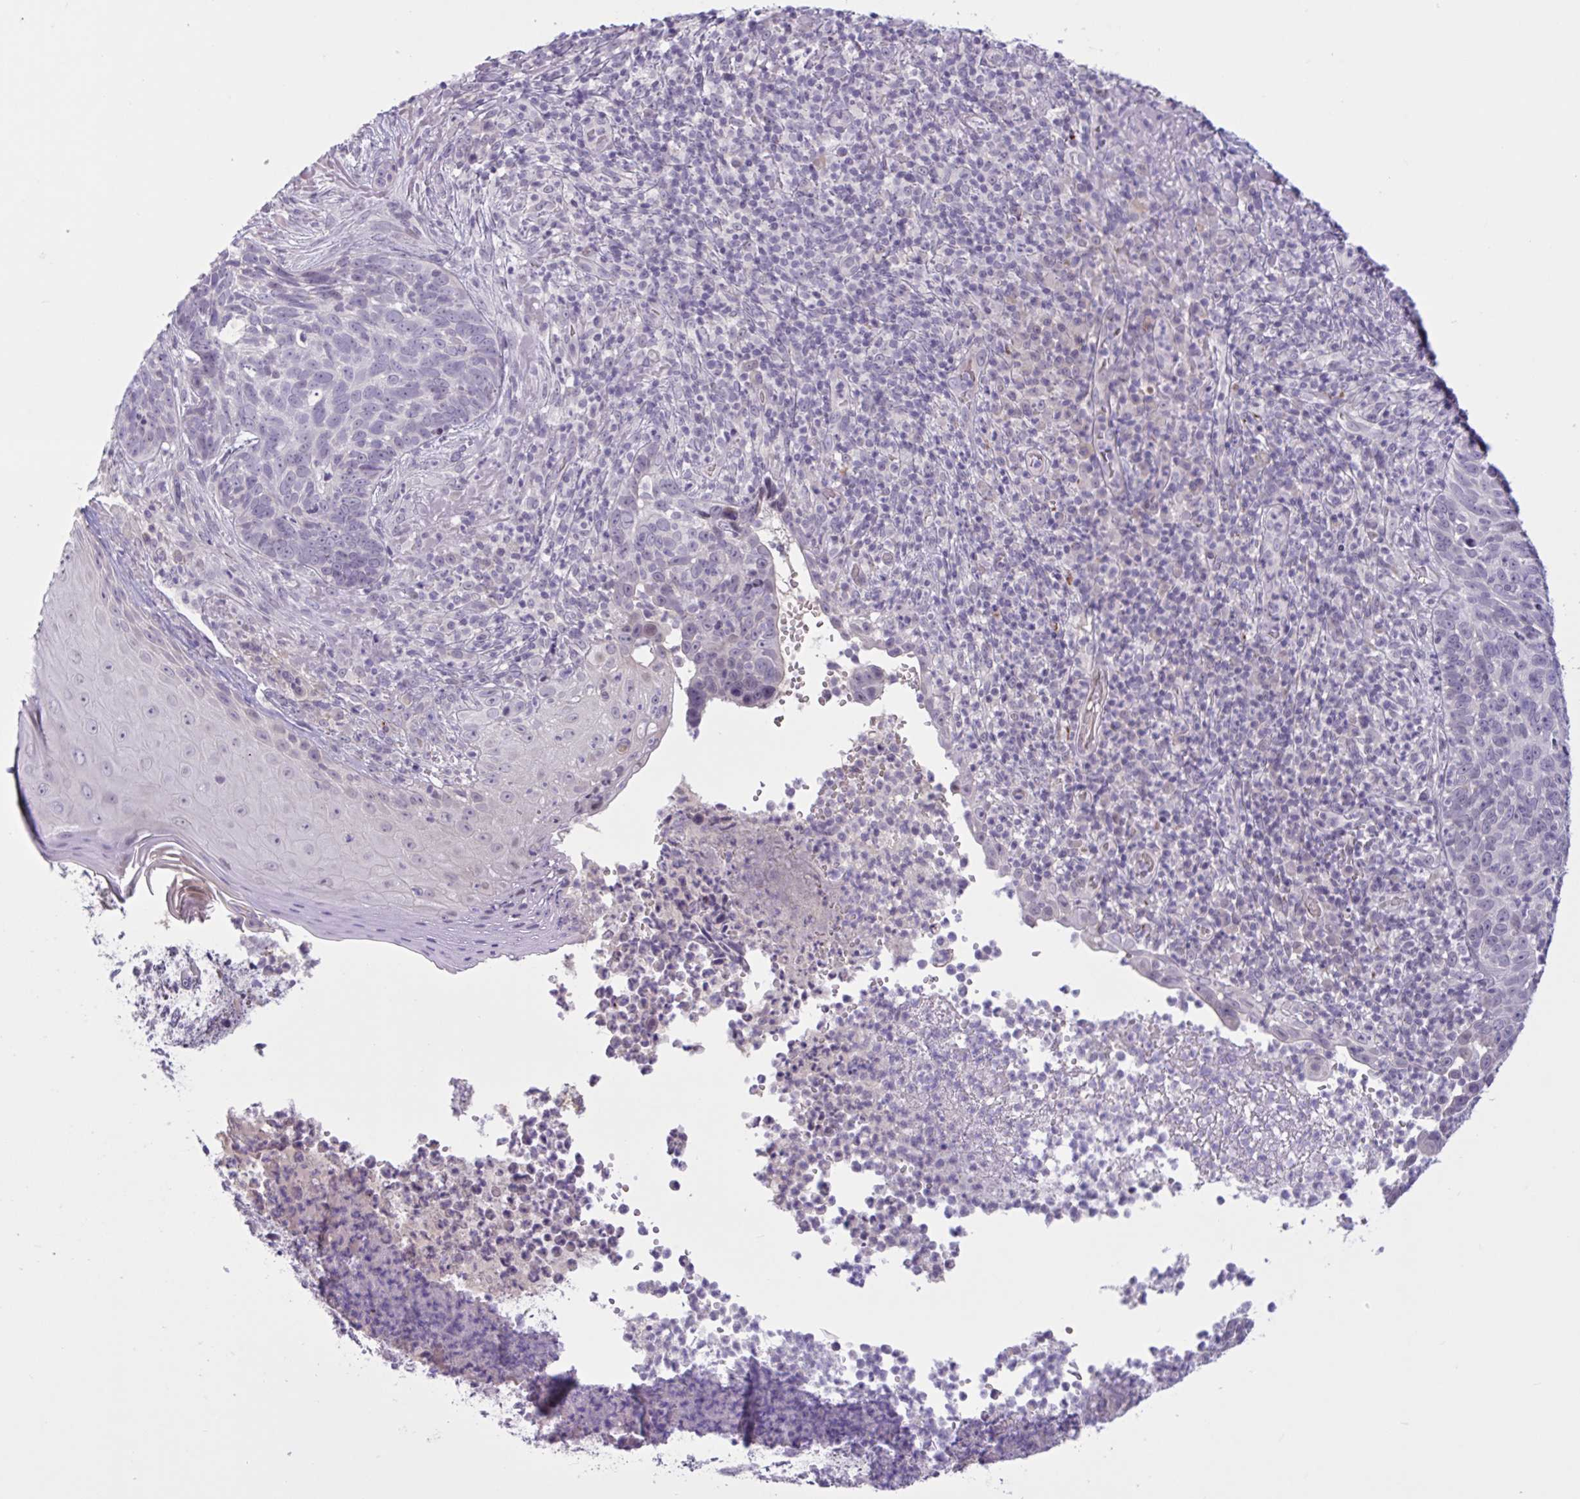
{"staining": {"intensity": "negative", "quantity": "none", "location": "none"}, "tissue": "skin cancer", "cell_type": "Tumor cells", "image_type": "cancer", "snomed": [{"axis": "morphology", "description": "Basal cell carcinoma"}, {"axis": "topography", "description": "Skin"}, {"axis": "topography", "description": "Skin of face"}], "caption": "Immunohistochemical staining of skin basal cell carcinoma demonstrates no significant positivity in tumor cells.", "gene": "RFPL4B", "patient": {"sex": "female", "age": 95}}